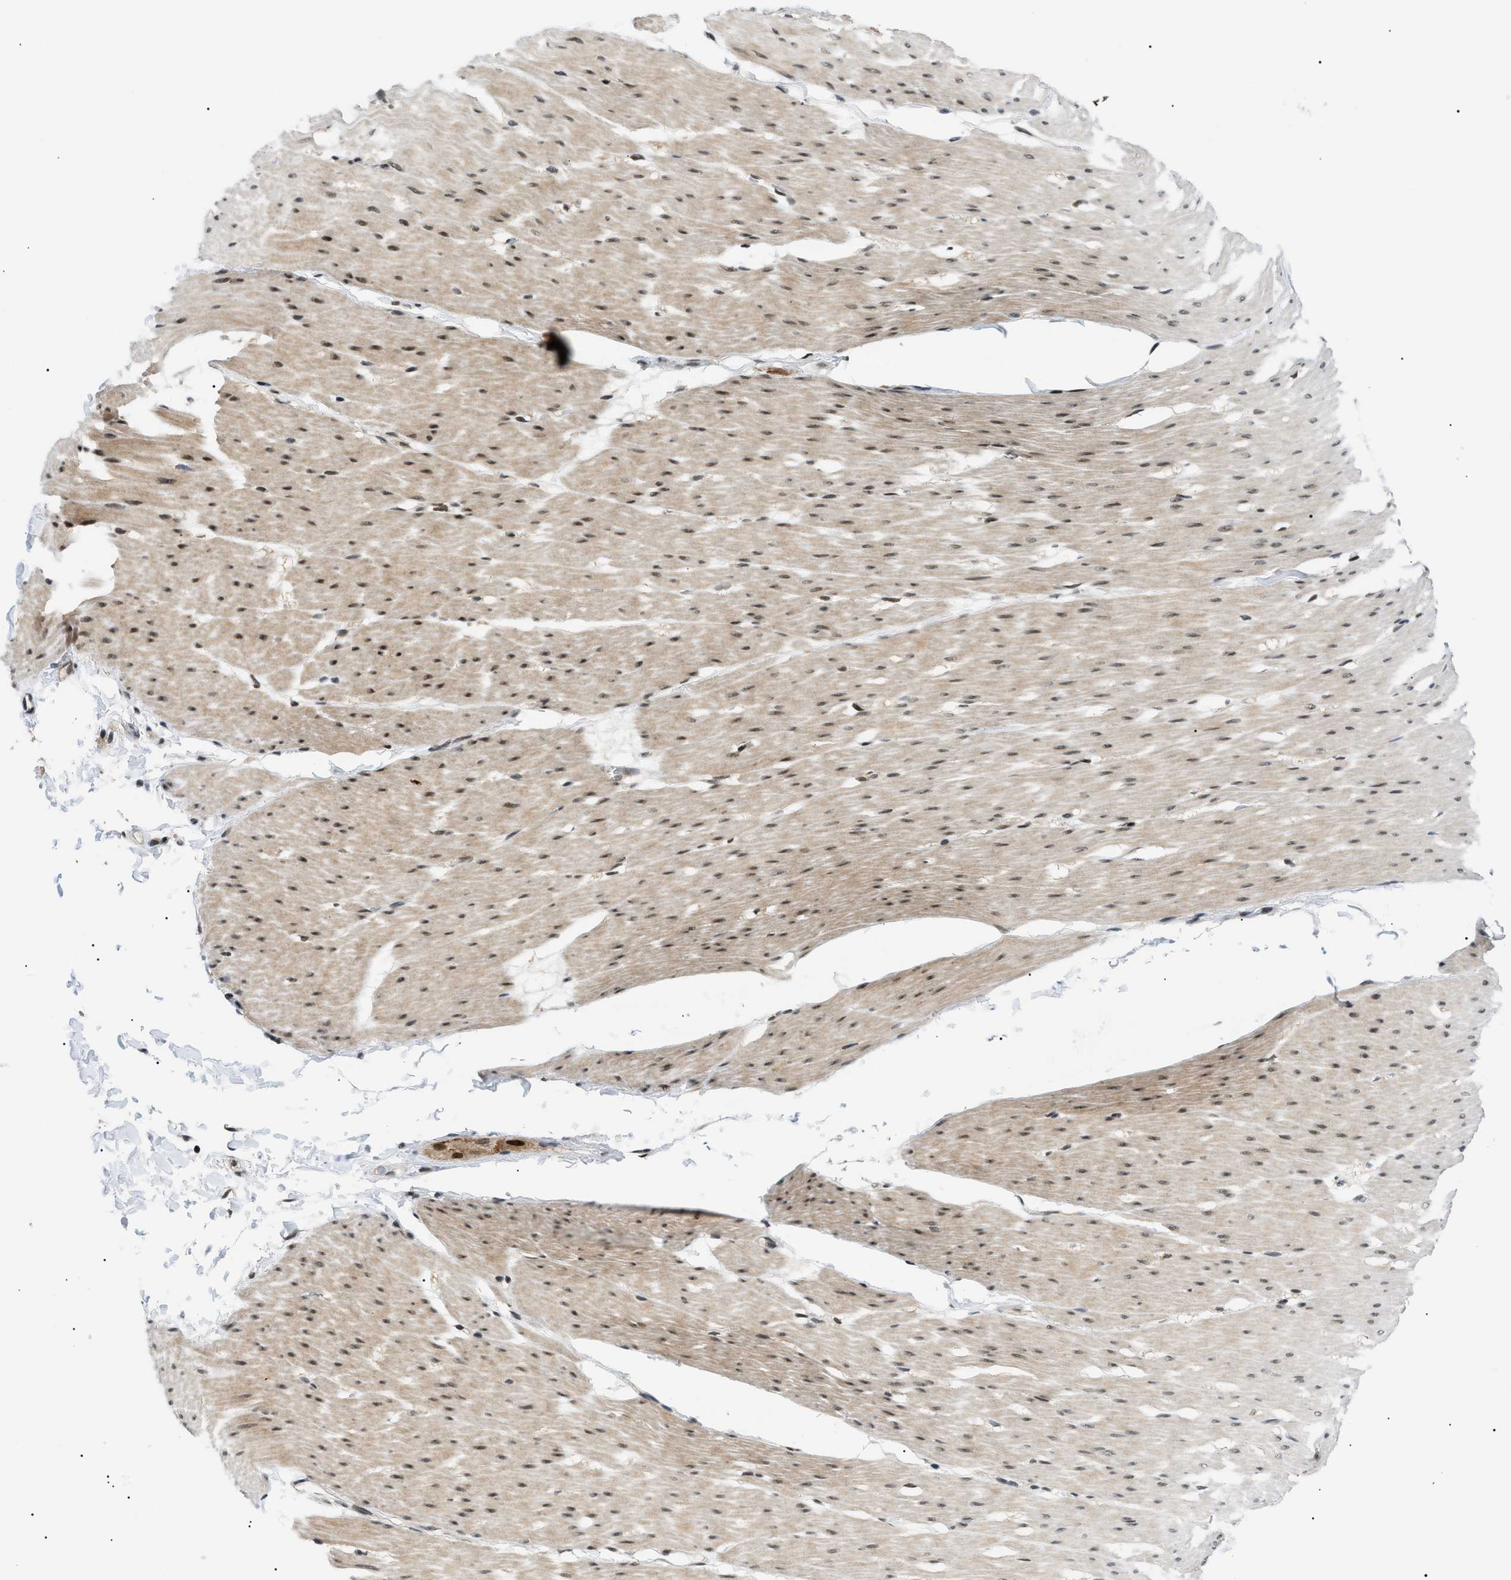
{"staining": {"intensity": "moderate", "quantity": "25%-75%", "location": "cytoplasmic/membranous,nuclear"}, "tissue": "smooth muscle", "cell_type": "Smooth muscle cells", "image_type": "normal", "snomed": [{"axis": "morphology", "description": "Normal tissue, NOS"}, {"axis": "topography", "description": "Smooth muscle"}, {"axis": "topography", "description": "Colon"}], "caption": "Immunohistochemical staining of normal smooth muscle exhibits moderate cytoplasmic/membranous,nuclear protein positivity in approximately 25%-75% of smooth muscle cells.", "gene": "RBM15", "patient": {"sex": "male", "age": 67}}